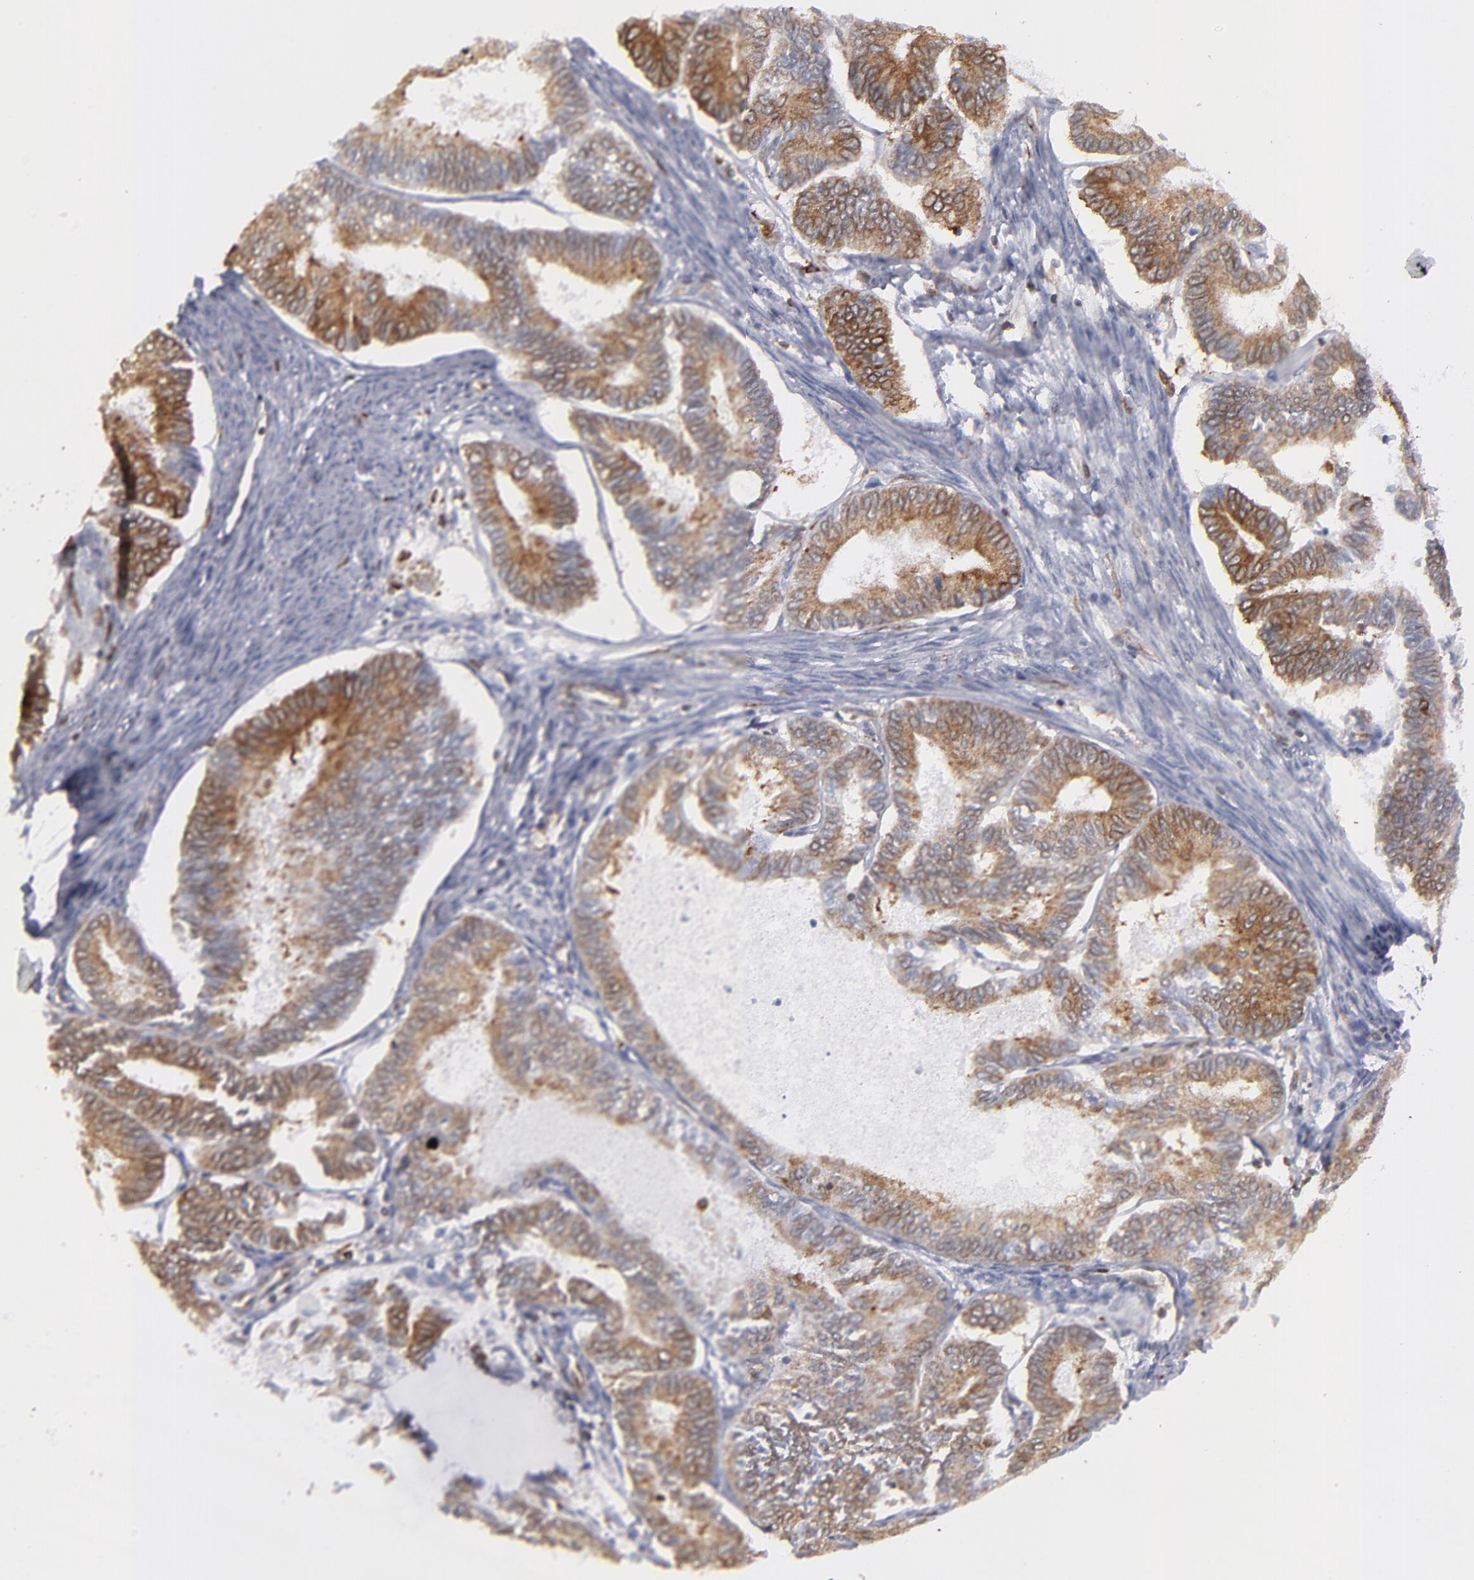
{"staining": {"intensity": "moderate", "quantity": ">75%", "location": "cytoplasmic/membranous"}, "tissue": "endometrial cancer", "cell_type": "Tumor cells", "image_type": "cancer", "snomed": [{"axis": "morphology", "description": "Adenocarcinoma, NOS"}, {"axis": "topography", "description": "Endometrium"}], "caption": "Brown immunohistochemical staining in endometrial adenocarcinoma reveals moderate cytoplasmic/membranous positivity in approximately >75% of tumor cells. The protein is shown in brown color, while the nuclei are stained blue.", "gene": "TMX1", "patient": {"sex": "female", "age": 86}}